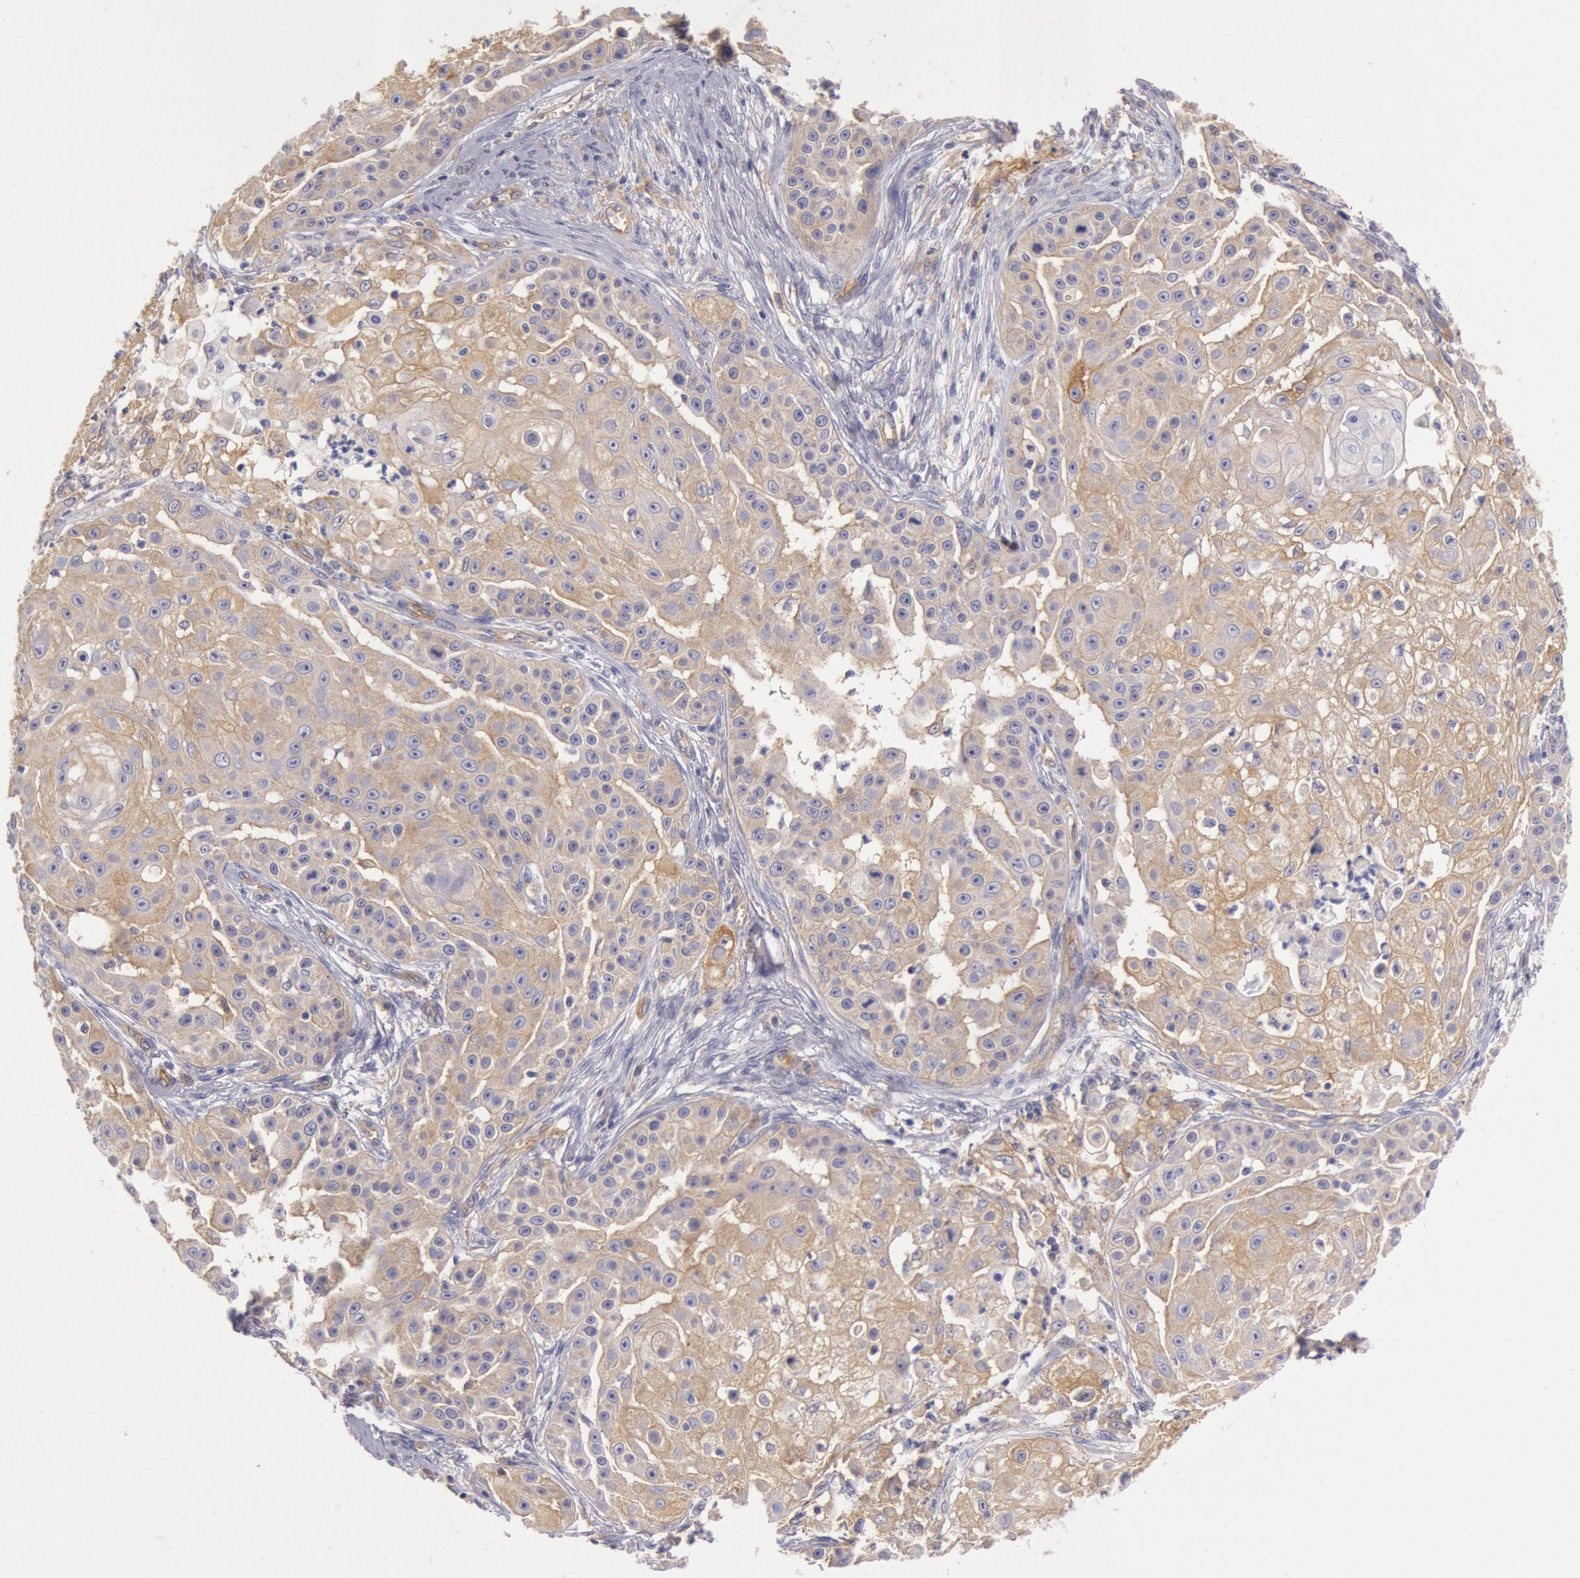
{"staining": {"intensity": "moderate", "quantity": ">75%", "location": "cytoplasmic/membranous"}, "tissue": "skin cancer", "cell_type": "Tumor cells", "image_type": "cancer", "snomed": [{"axis": "morphology", "description": "Squamous cell carcinoma, NOS"}, {"axis": "topography", "description": "Skin"}], "caption": "This histopathology image demonstrates IHC staining of human squamous cell carcinoma (skin), with medium moderate cytoplasmic/membranous expression in approximately >75% of tumor cells.", "gene": "MYO5A", "patient": {"sex": "female", "age": 57}}